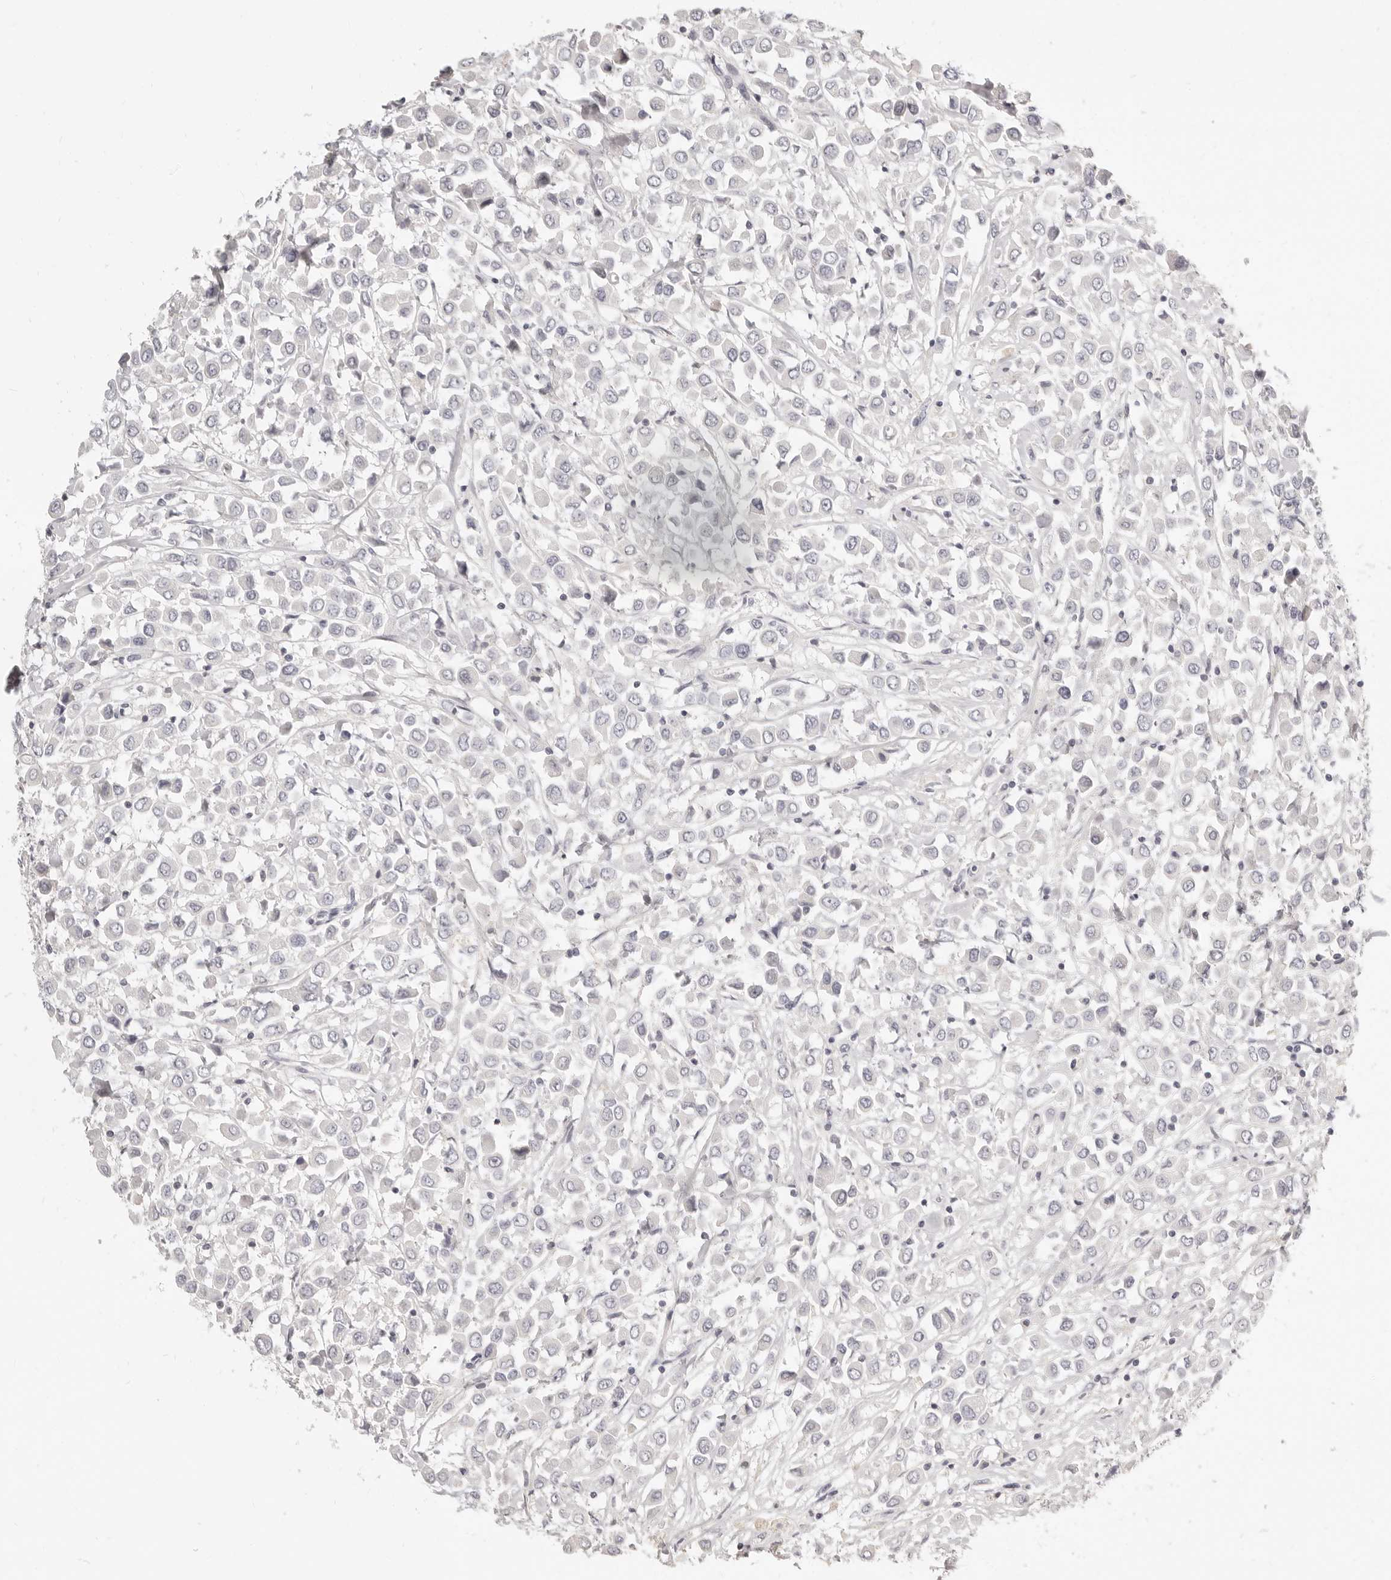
{"staining": {"intensity": "negative", "quantity": "none", "location": "none"}, "tissue": "breast cancer", "cell_type": "Tumor cells", "image_type": "cancer", "snomed": [{"axis": "morphology", "description": "Duct carcinoma"}, {"axis": "topography", "description": "Breast"}], "caption": "DAB immunohistochemical staining of breast cancer demonstrates no significant staining in tumor cells.", "gene": "FABP1", "patient": {"sex": "female", "age": 61}}